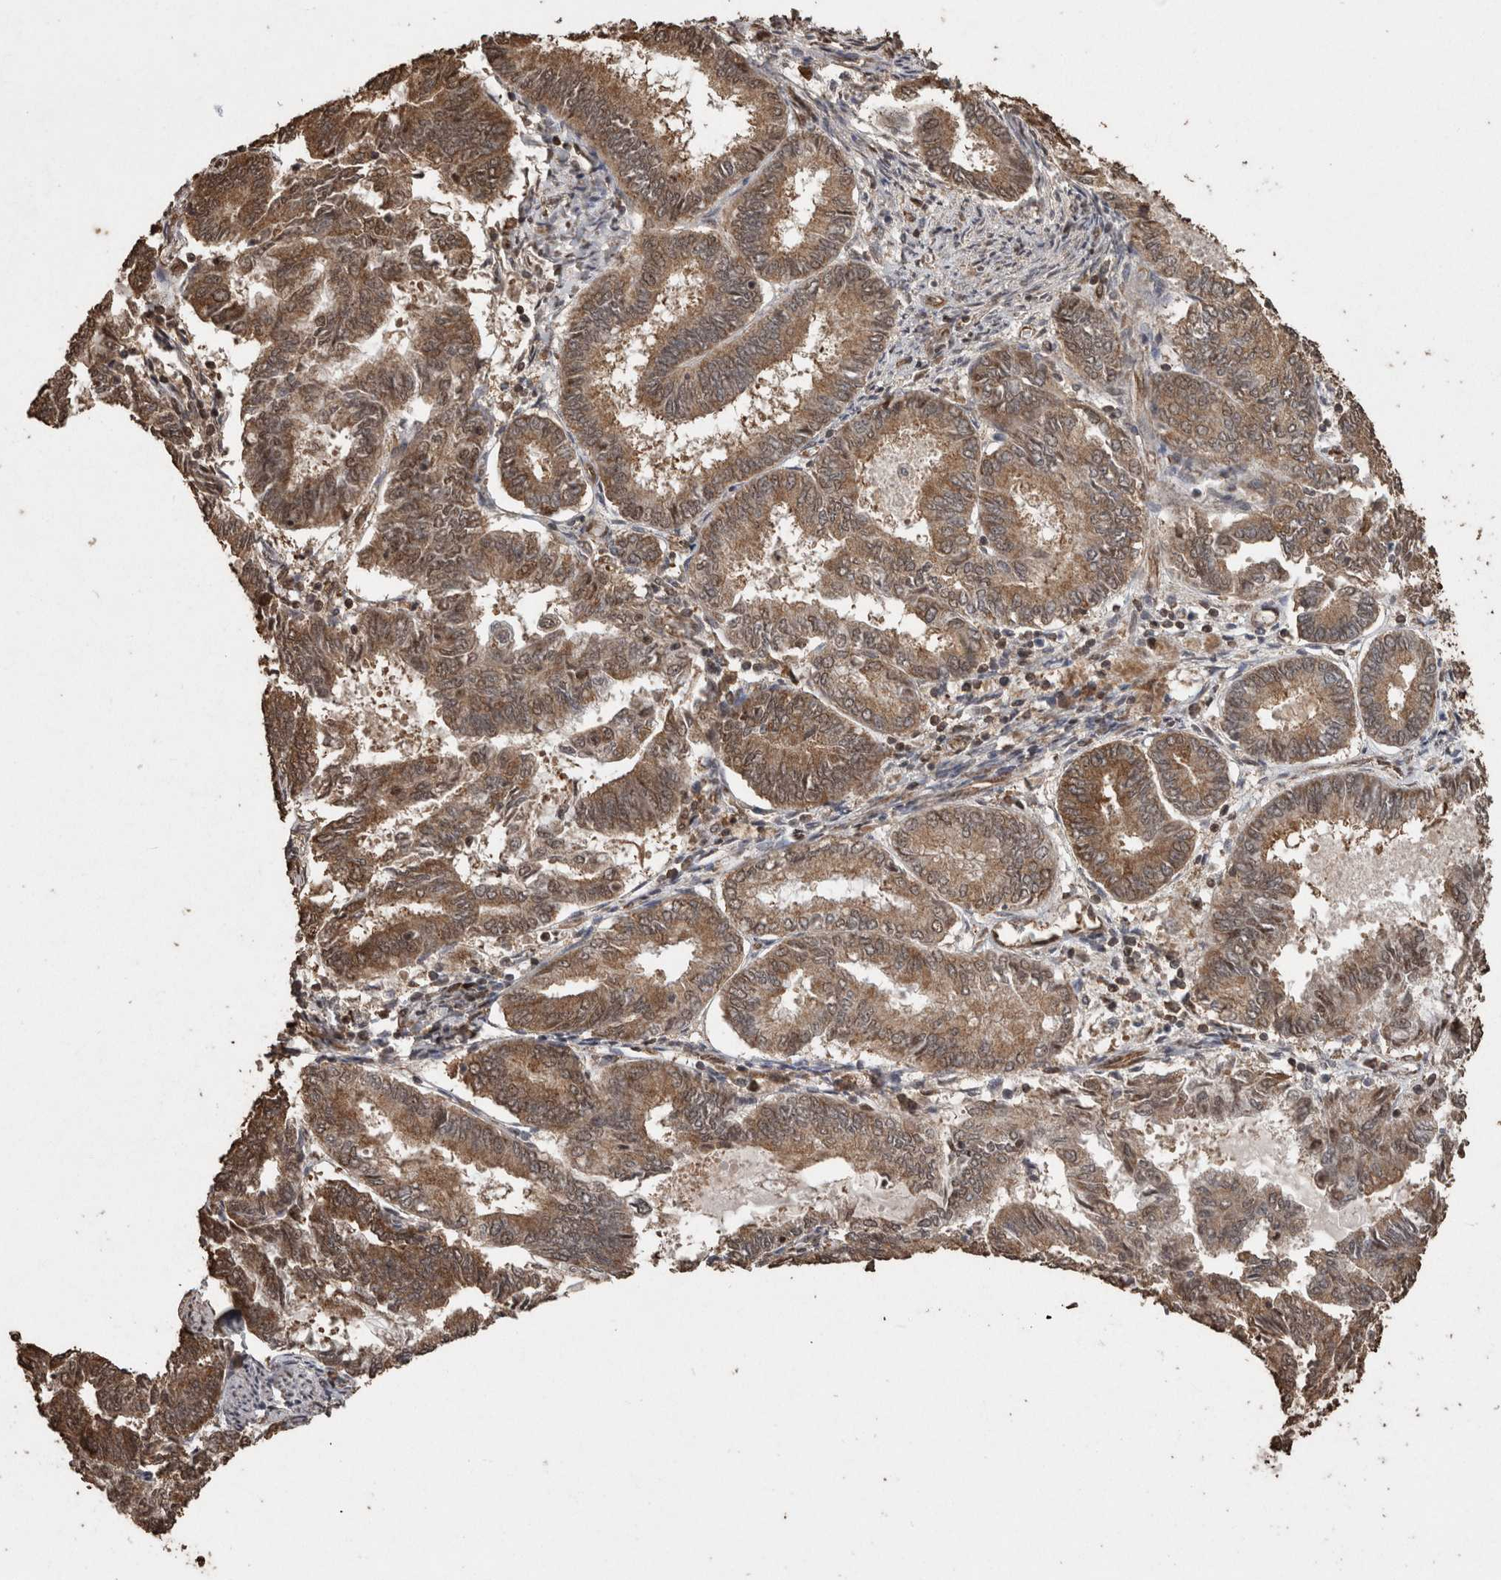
{"staining": {"intensity": "moderate", "quantity": ">75%", "location": "cytoplasmic/membranous"}, "tissue": "endometrial cancer", "cell_type": "Tumor cells", "image_type": "cancer", "snomed": [{"axis": "morphology", "description": "Adenocarcinoma, NOS"}, {"axis": "topography", "description": "Endometrium"}], "caption": "There is medium levels of moderate cytoplasmic/membranous positivity in tumor cells of endometrial cancer, as demonstrated by immunohistochemical staining (brown color).", "gene": "PINK1", "patient": {"sex": "female", "age": 86}}